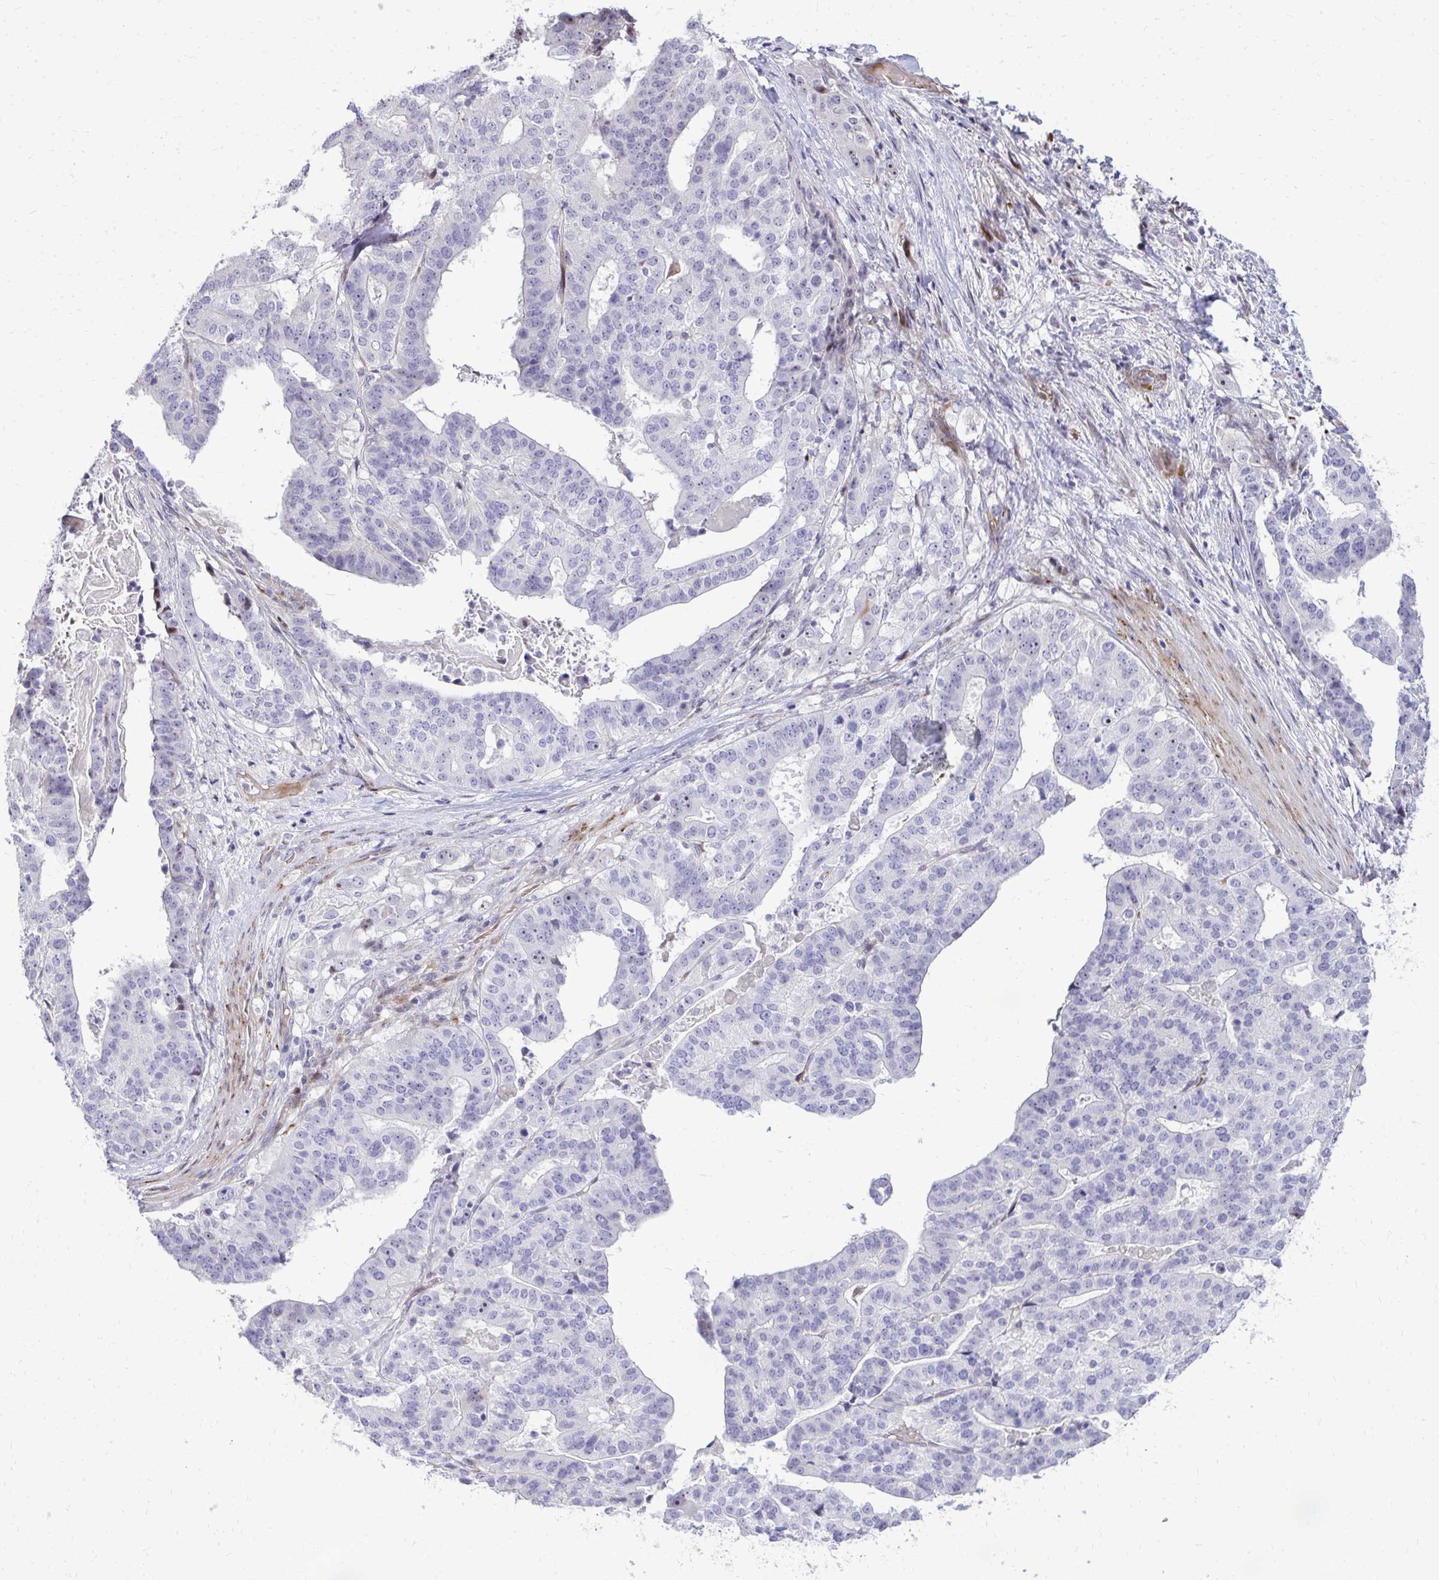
{"staining": {"intensity": "negative", "quantity": "none", "location": "none"}, "tissue": "stomach cancer", "cell_type": "Tumor cells", "image_type": "cancer", "snomed": [{"axis": "morphology", "description": "Adenocarcinoma, NOS"}, {"axis": "topography", "description": "Stomach"}], "caption": "High power microscopy micrograph of an immunohistochemistry (IHC) image of stomach cancer, revealing no significant expression in tumor cells.", "gene": "DLX4", "patient": {"sex": "male", "age": 48}}